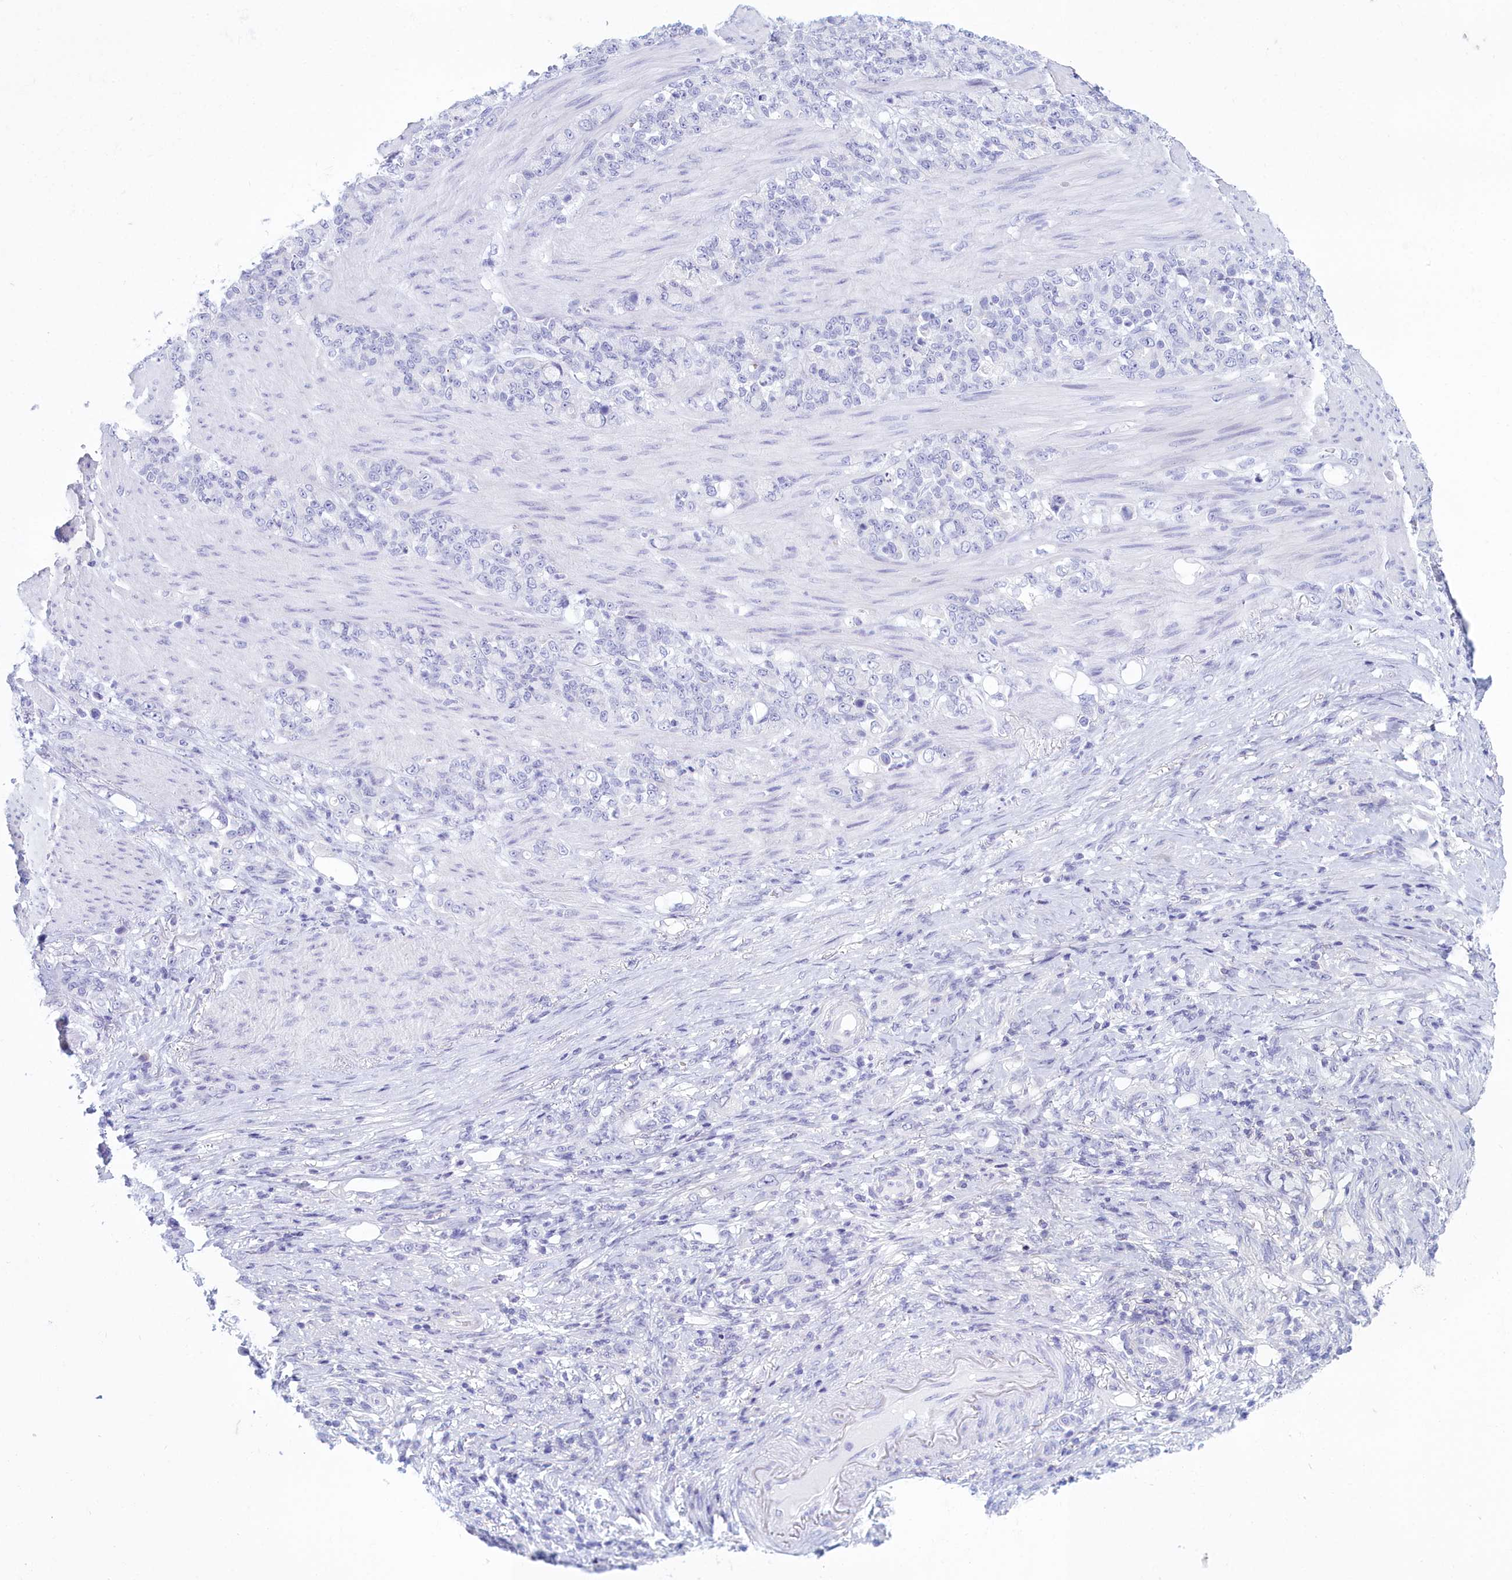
{"staining": {"intensity": "negative", "quantity": "none", "location": "none"}, "tissue": "stomach cancer", "cell_type": "Tumor cells", "image_type": "cancer", "snomed": [{"axis": "morphology", "description": "Adenocarcinoma, NOS"}, {"axis": "topography", "description": "Stomach"}], "caption": "Immunohistochemical staining of stomach cancer (adenocarcinoma) shows no significant positivity in tumor cells.", "gene": "TMEM97", "patient": {"sex": "female", "age": 79}}